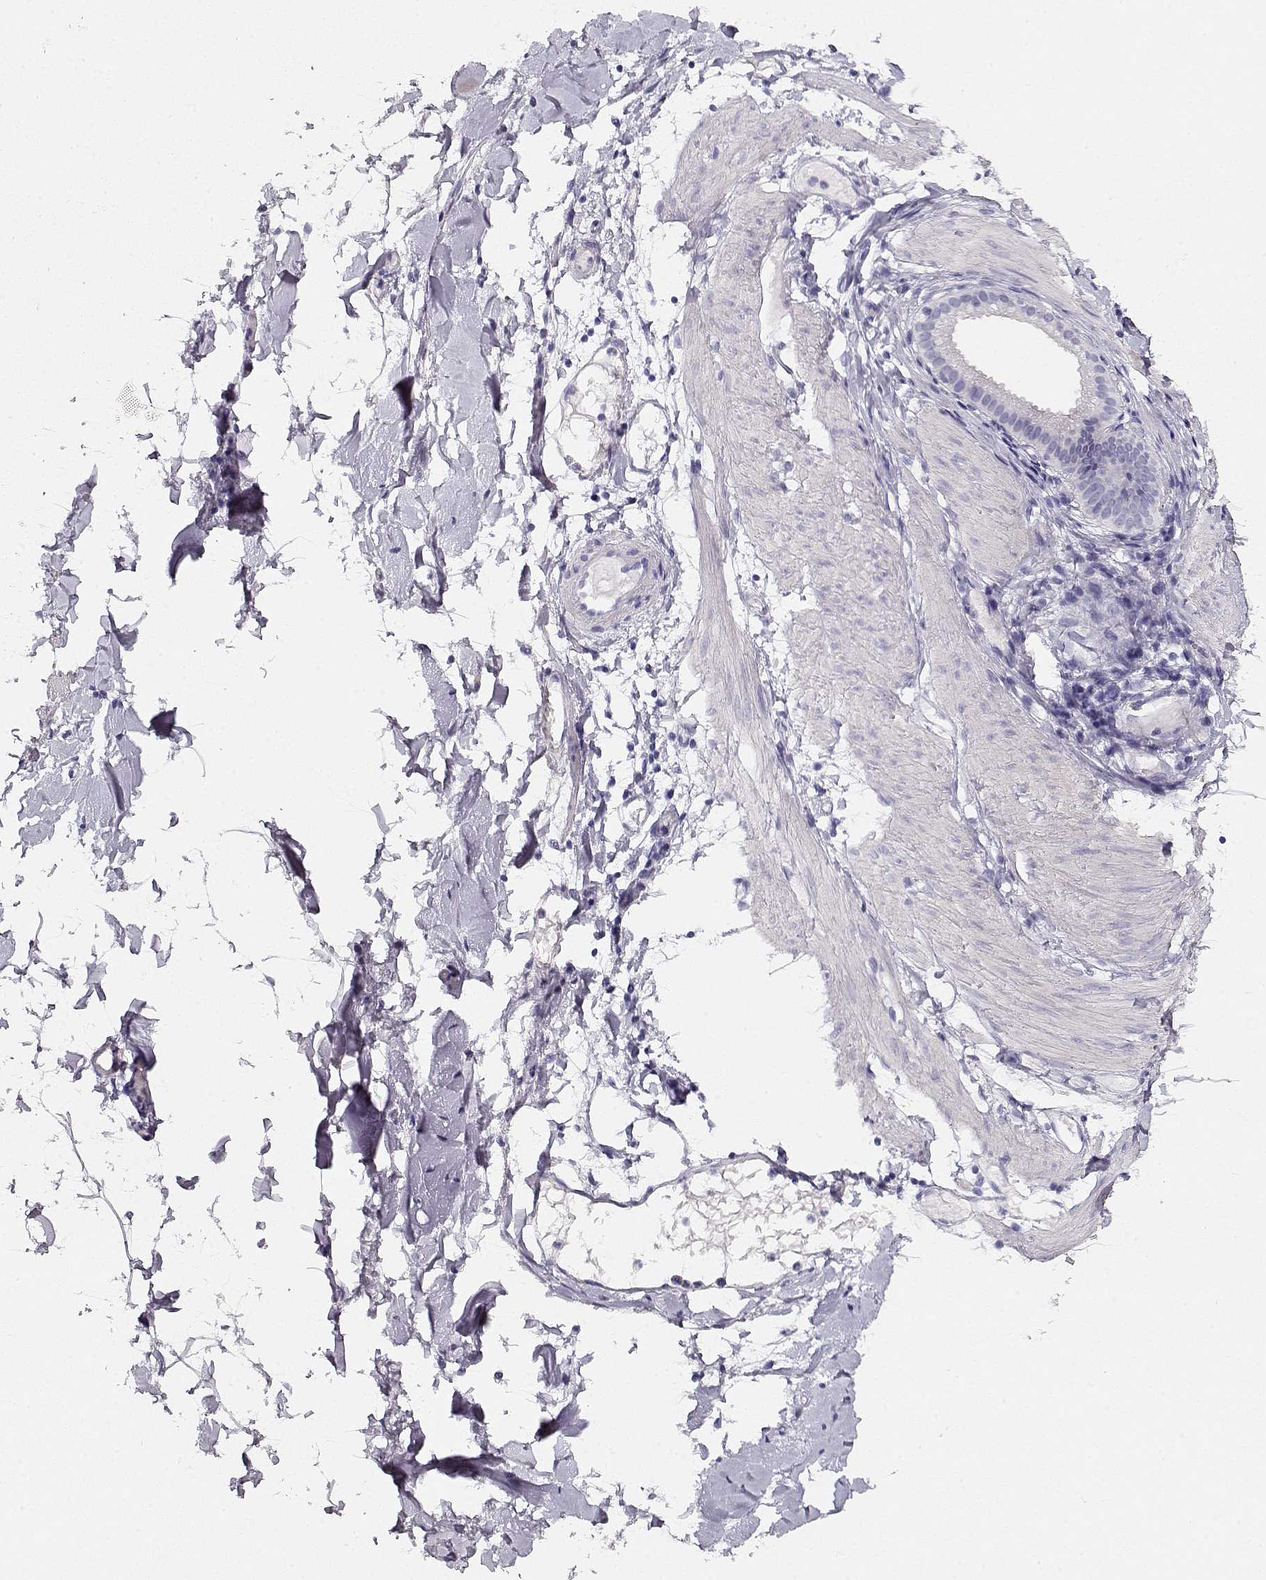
{"staining": {"intensity": "negative", "quantity": "none", "location": "none"}, "tissue": "soft tissue", "cell_type": "Fibroblasts", "image_type": "normal", "snomed": [{"axis": "morphology", "description": "Normal tissue, NOS"}, {"axis": "topography", "description": "Gallbladder"}, {"axis": "topography", "description": "Peripheral nerve tissue"}], "caption": "The micrograph demonstrates no significant expression in fibroblasts of soft tissue.", "gene": "ACTN2", "patient": {"sex": "female", "age": 45}}